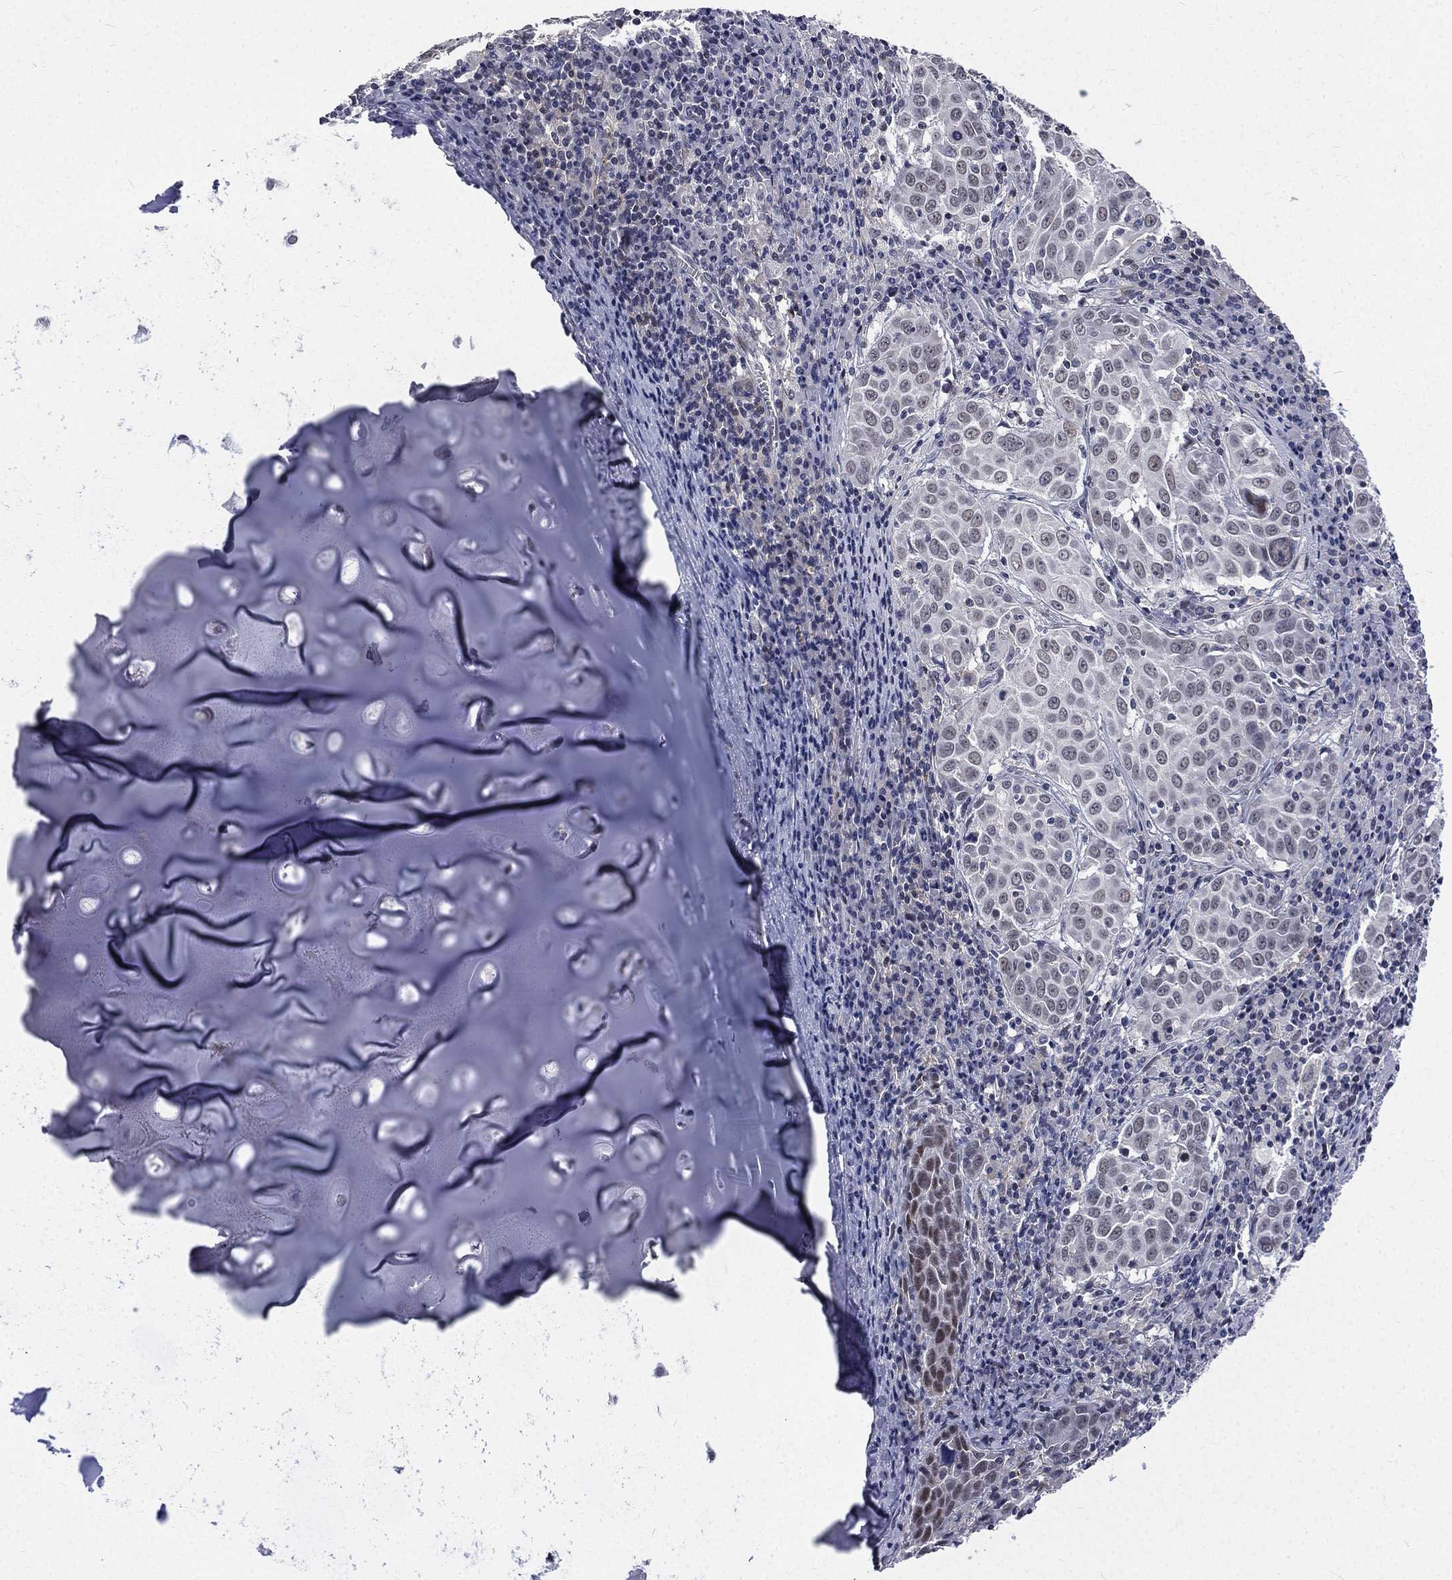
{"staining": {"intensity": "negative", "quantity": "none", "location": "none"}, "tissue": "lung cancer", "cell_type": "Tumor cells", "image_type": "cancer", "snomed": [{"axis": "morphology", "description": "Squamous cell carcinoma, NOS"}, {"axis": "topography", "description": "Lung"}], "caption": "Lung squamous cell carcinoma stained for a protein using immunohistochemistry (IHC) displays no staining tumor cells.", "gene": "FGG", "patient": {"sex": "male", "age": 57}}